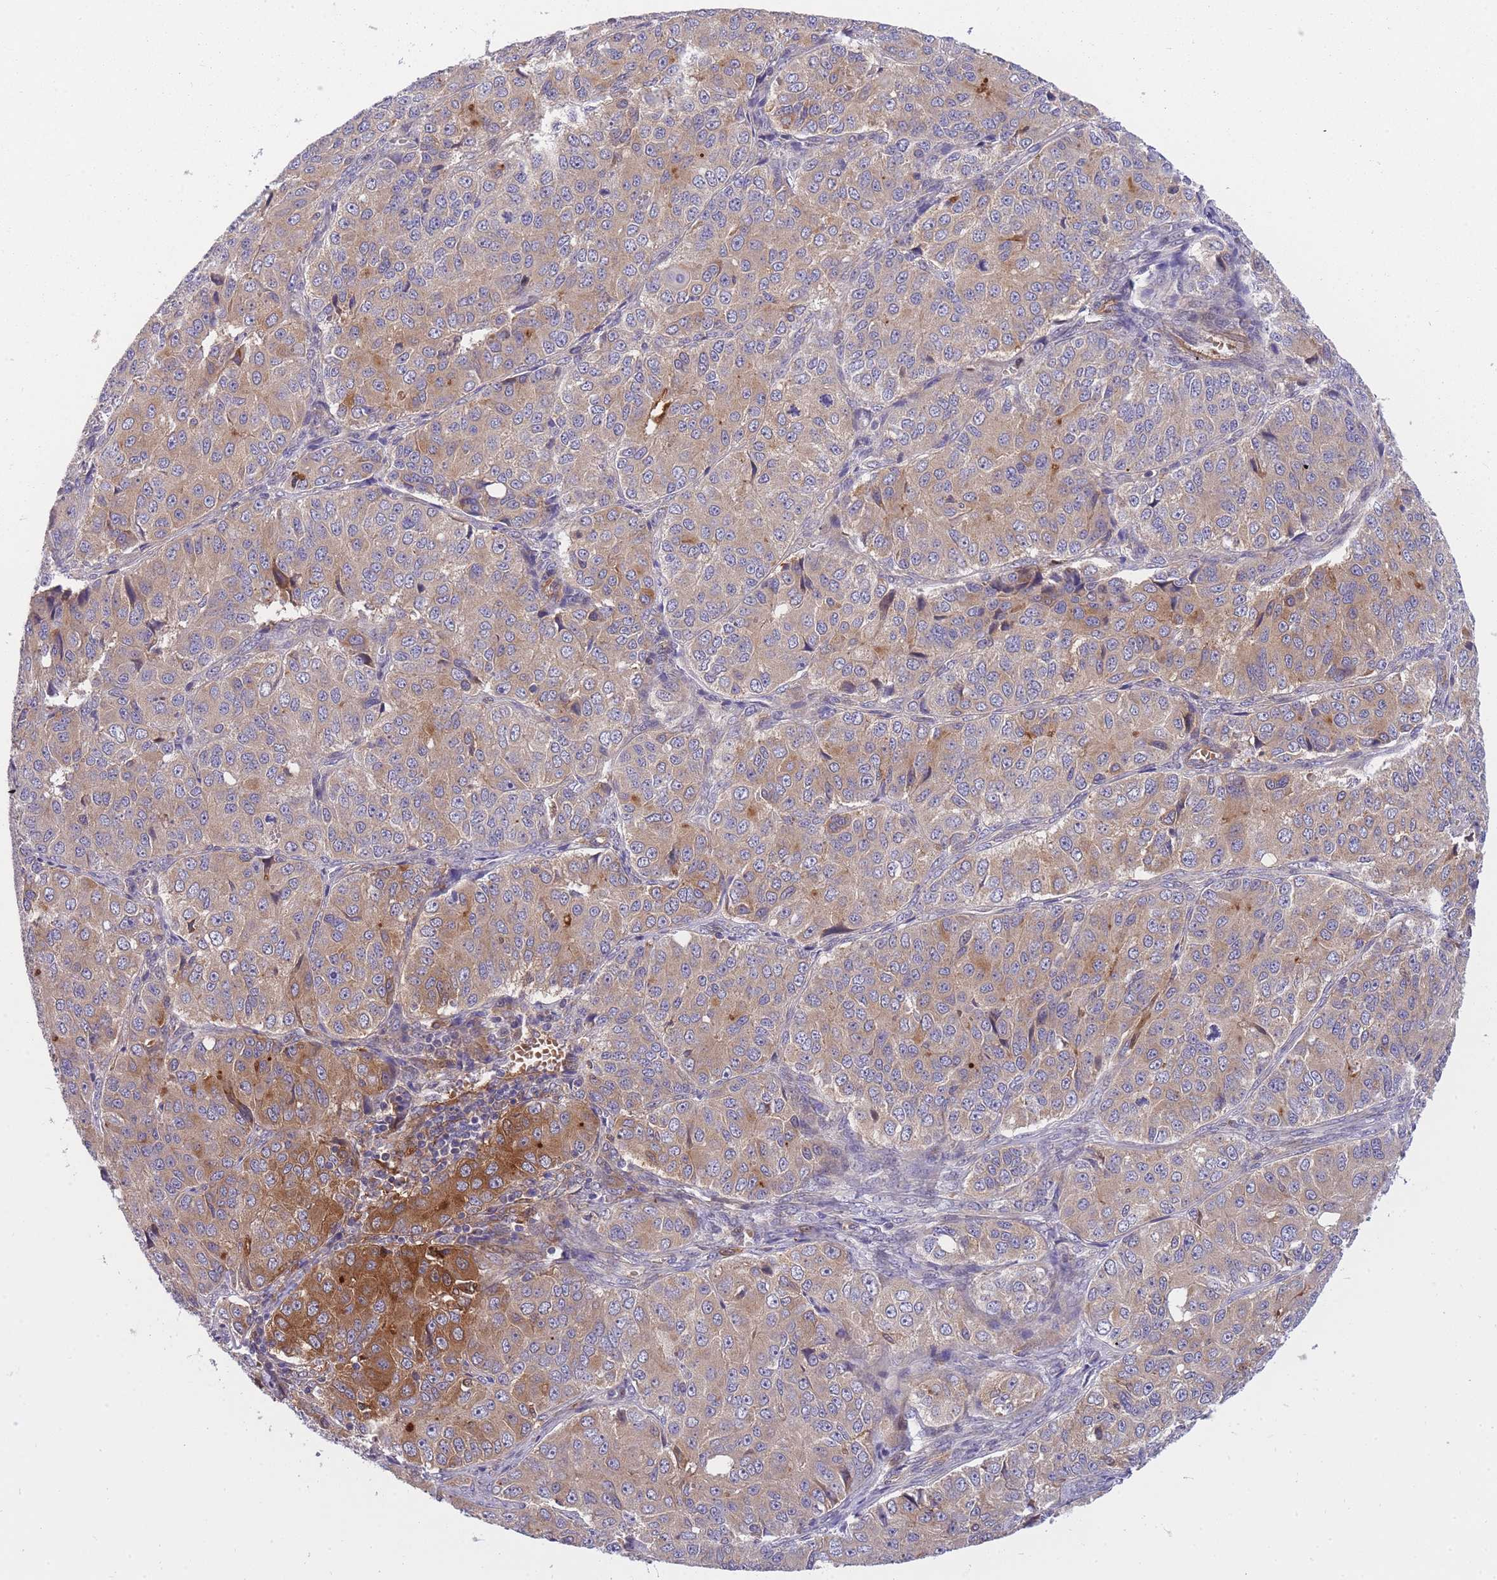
{"staining": {"intensity": "moderate", "quantity": "<25%", "location": "cytoplasmic/membranous"}, "tissue": "ovarian cancer", "cell_type": "Tumor cells", "image_type": "cancer", "snomed": [{"axis": "morphology", "description": "Carcinoma, endometroid"}, {"axis": "topography", "description": "Ovary"}], "caption": "Tumor cells exhibit moderate cytoplasmic/membranous staining in about <25% of cells in ovarian cancer (endometroid carcinoma).", "gene": "CRYGN", "patient": {"sex": "female", "age": 51}}